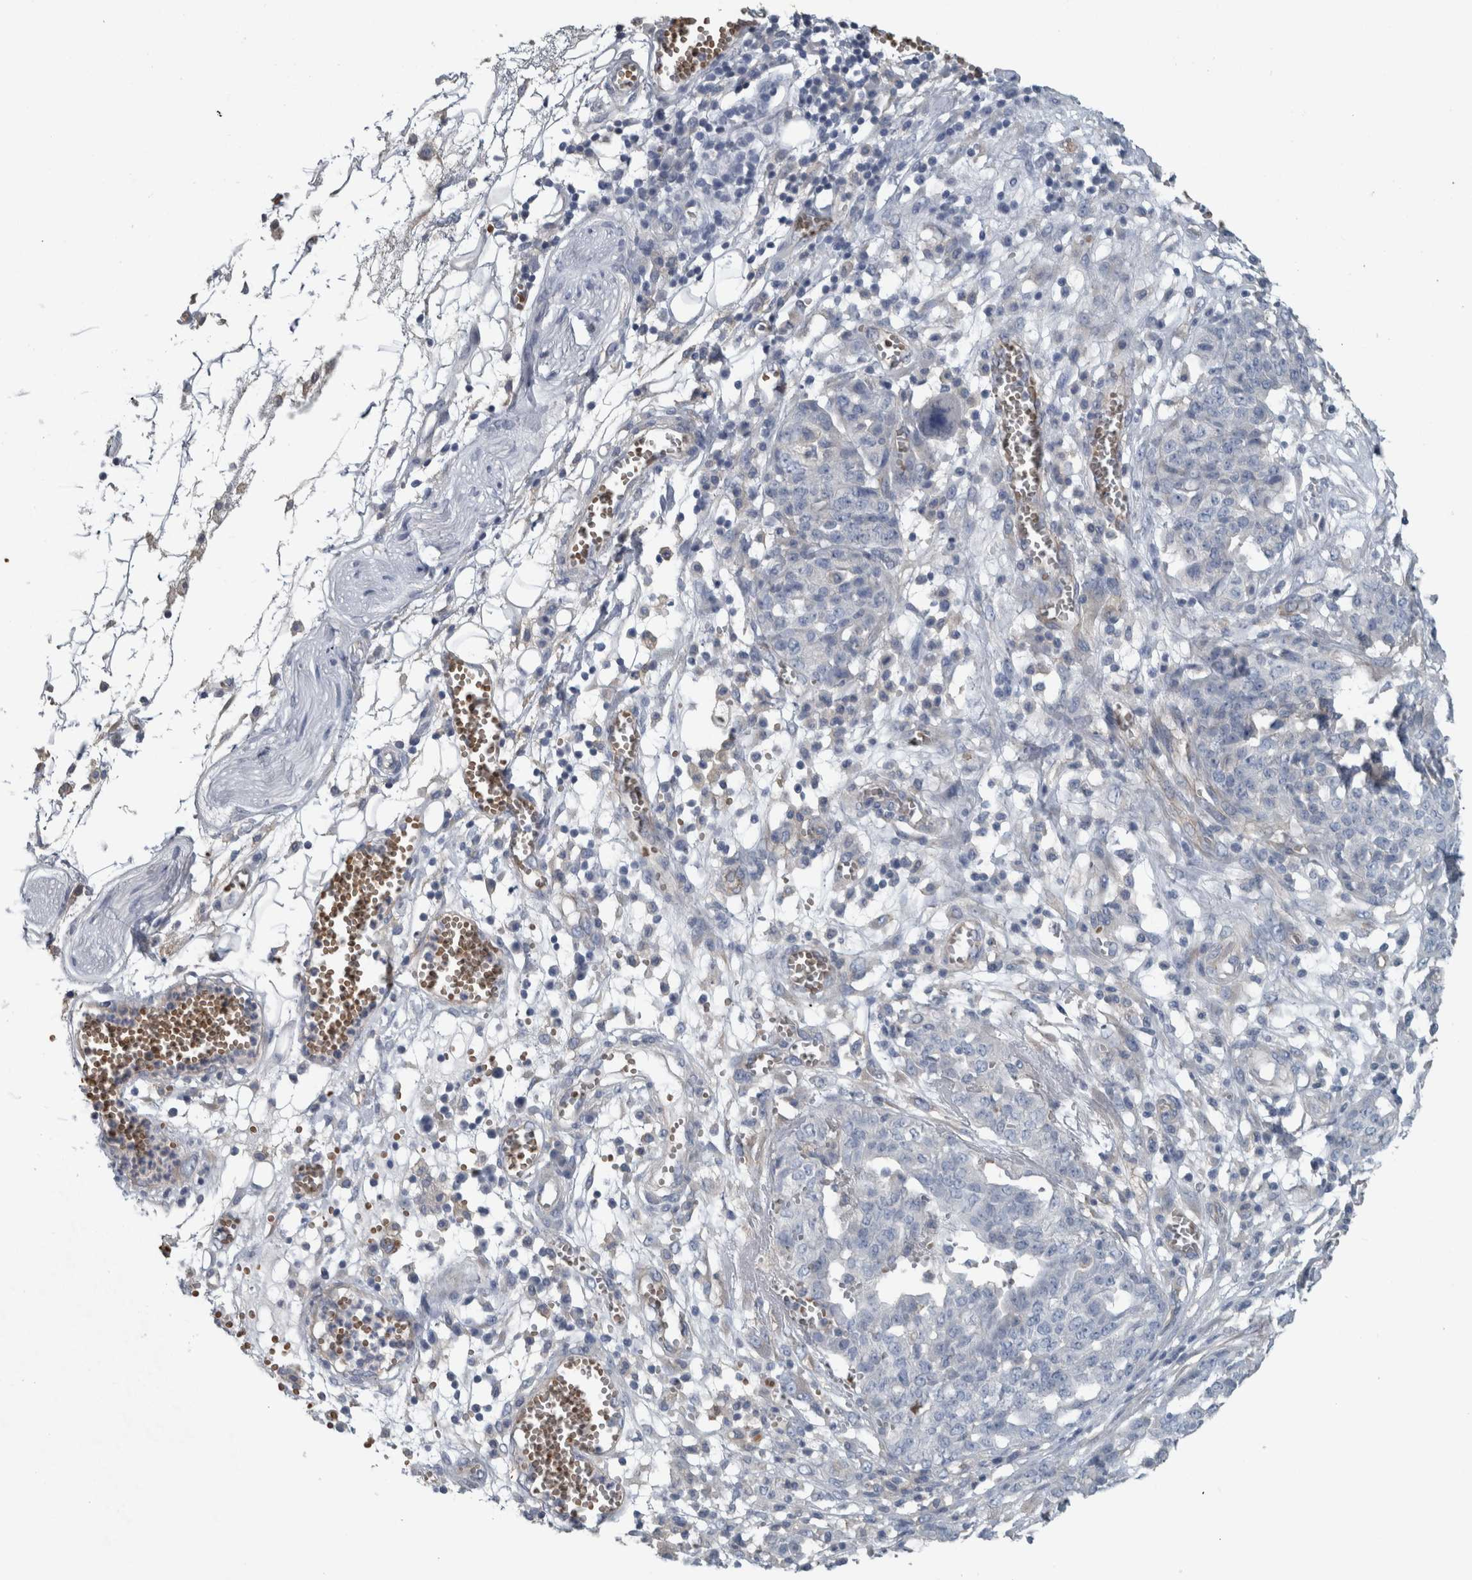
{"staining": {"intensity": "negative", "quantity": "none", "location": "none"}, "tissue": "ovarian cancer", "cell_type": "Tumor cells", "image_type": "cancer", "snomed": [{"axis": "morphology", "description": "Cystadenocarcinoma, serous, NOS"}, {"axis": "topography", "description": "Soft tissue"}, {"axis": "topography", "description": "Ovary"}], "caption": "DAB immunohistochemical staining of ovarian serous cystadenocarcinoma demonstrates no significant expression in tumor cells. Nuclei are stained in blue.", "gene": "SH3GL2", "patient": {"sex": "female", "age": 57}}